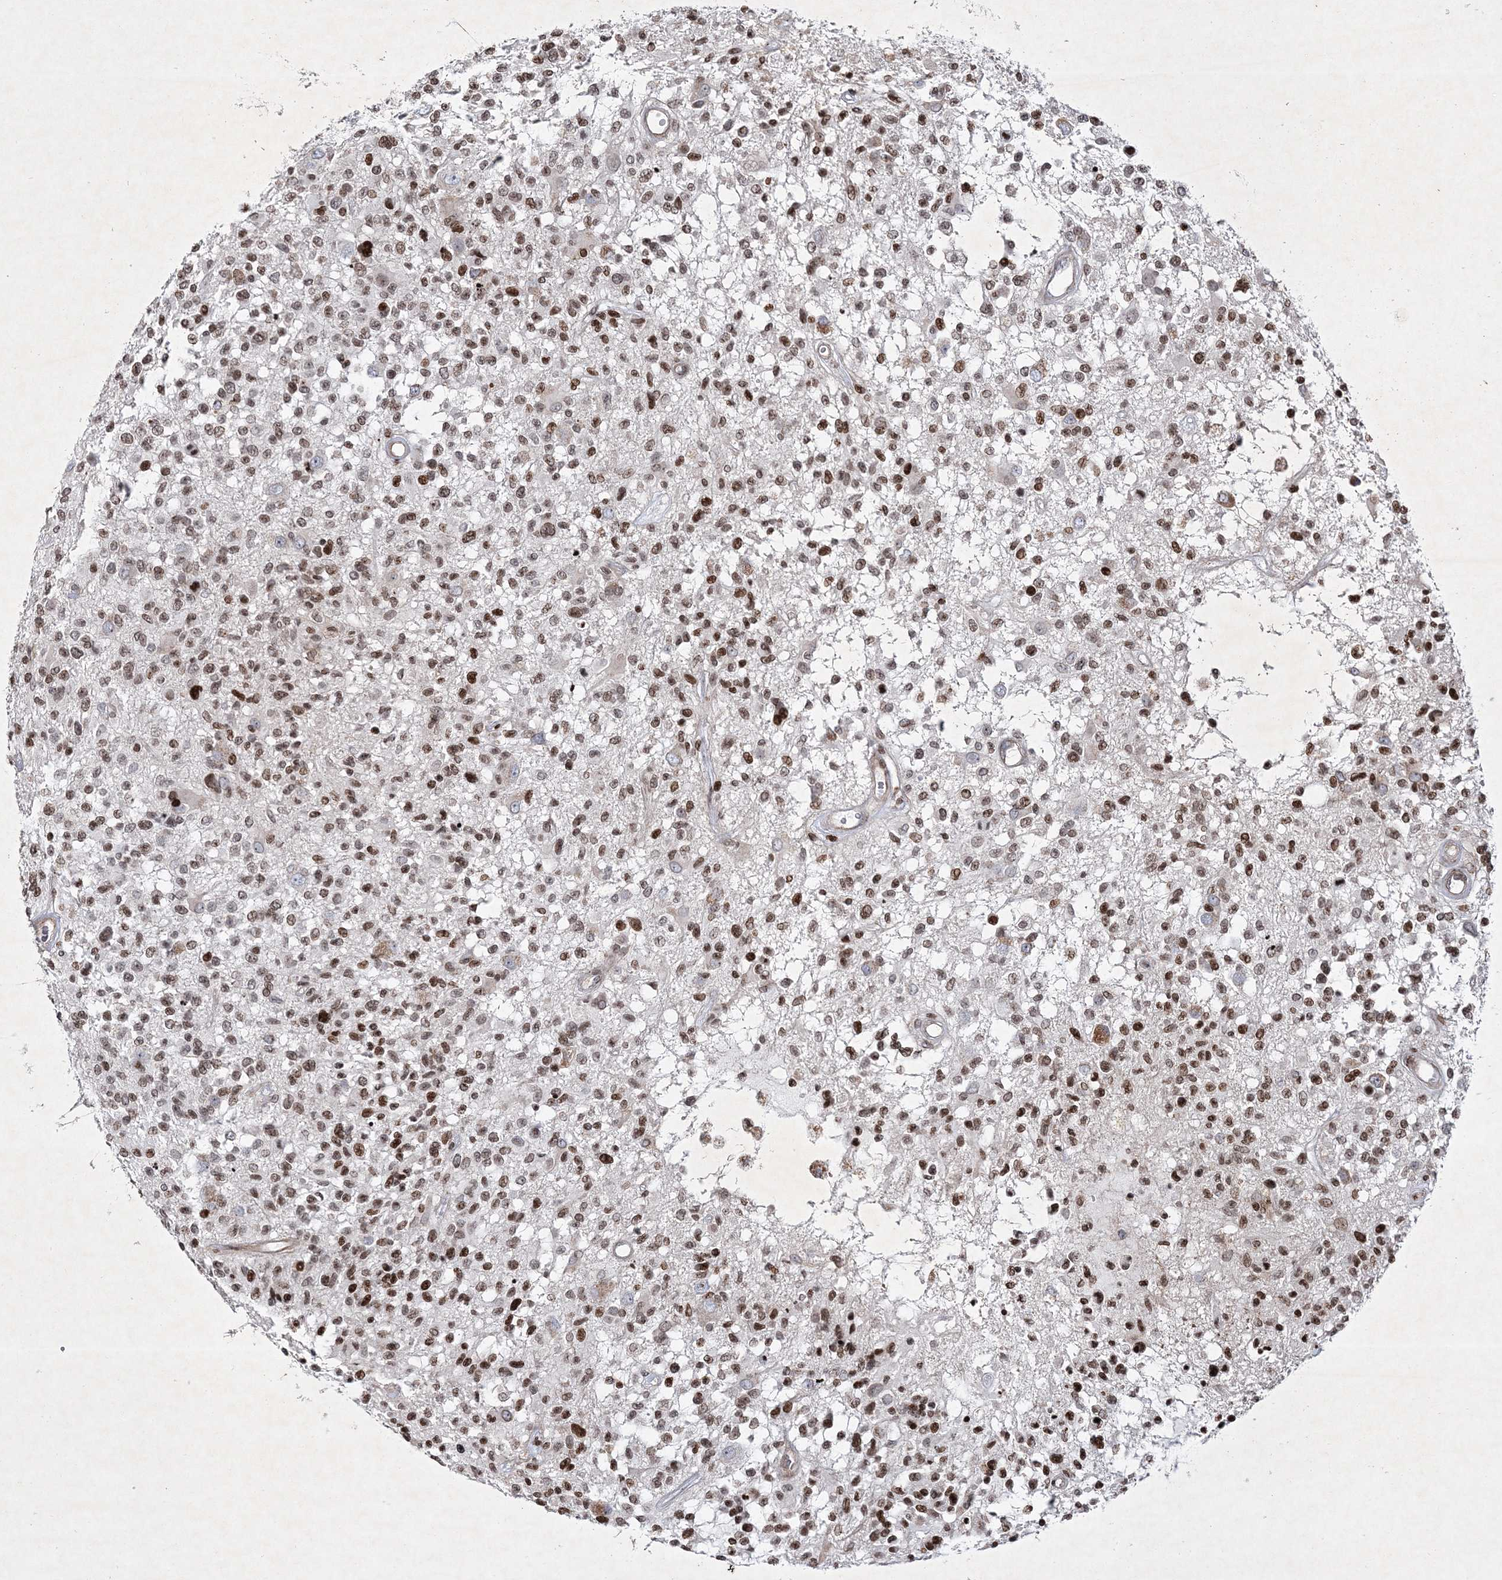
{"staining": {"intensity": "moderate", "quantity": ">75%", "location": "nuclear"}, "tissue": "glioma", "cell_type": "Tumor cells", "image_type": "cancer", "snomed": [{"axis": "morphology", "description": "Glioma, malignant, High grade"}, {"axis": "morphology", "description": "Glioblastoma, NOS"}, {"axis": "topography", "description": "Brain"}], "caption": "Protein staining of glioma tissue reveals moderate nuclear staining in about >75% of tumor cells.", "gene": "SMIM29", "patient": {"sex": "male", "age": 60}}